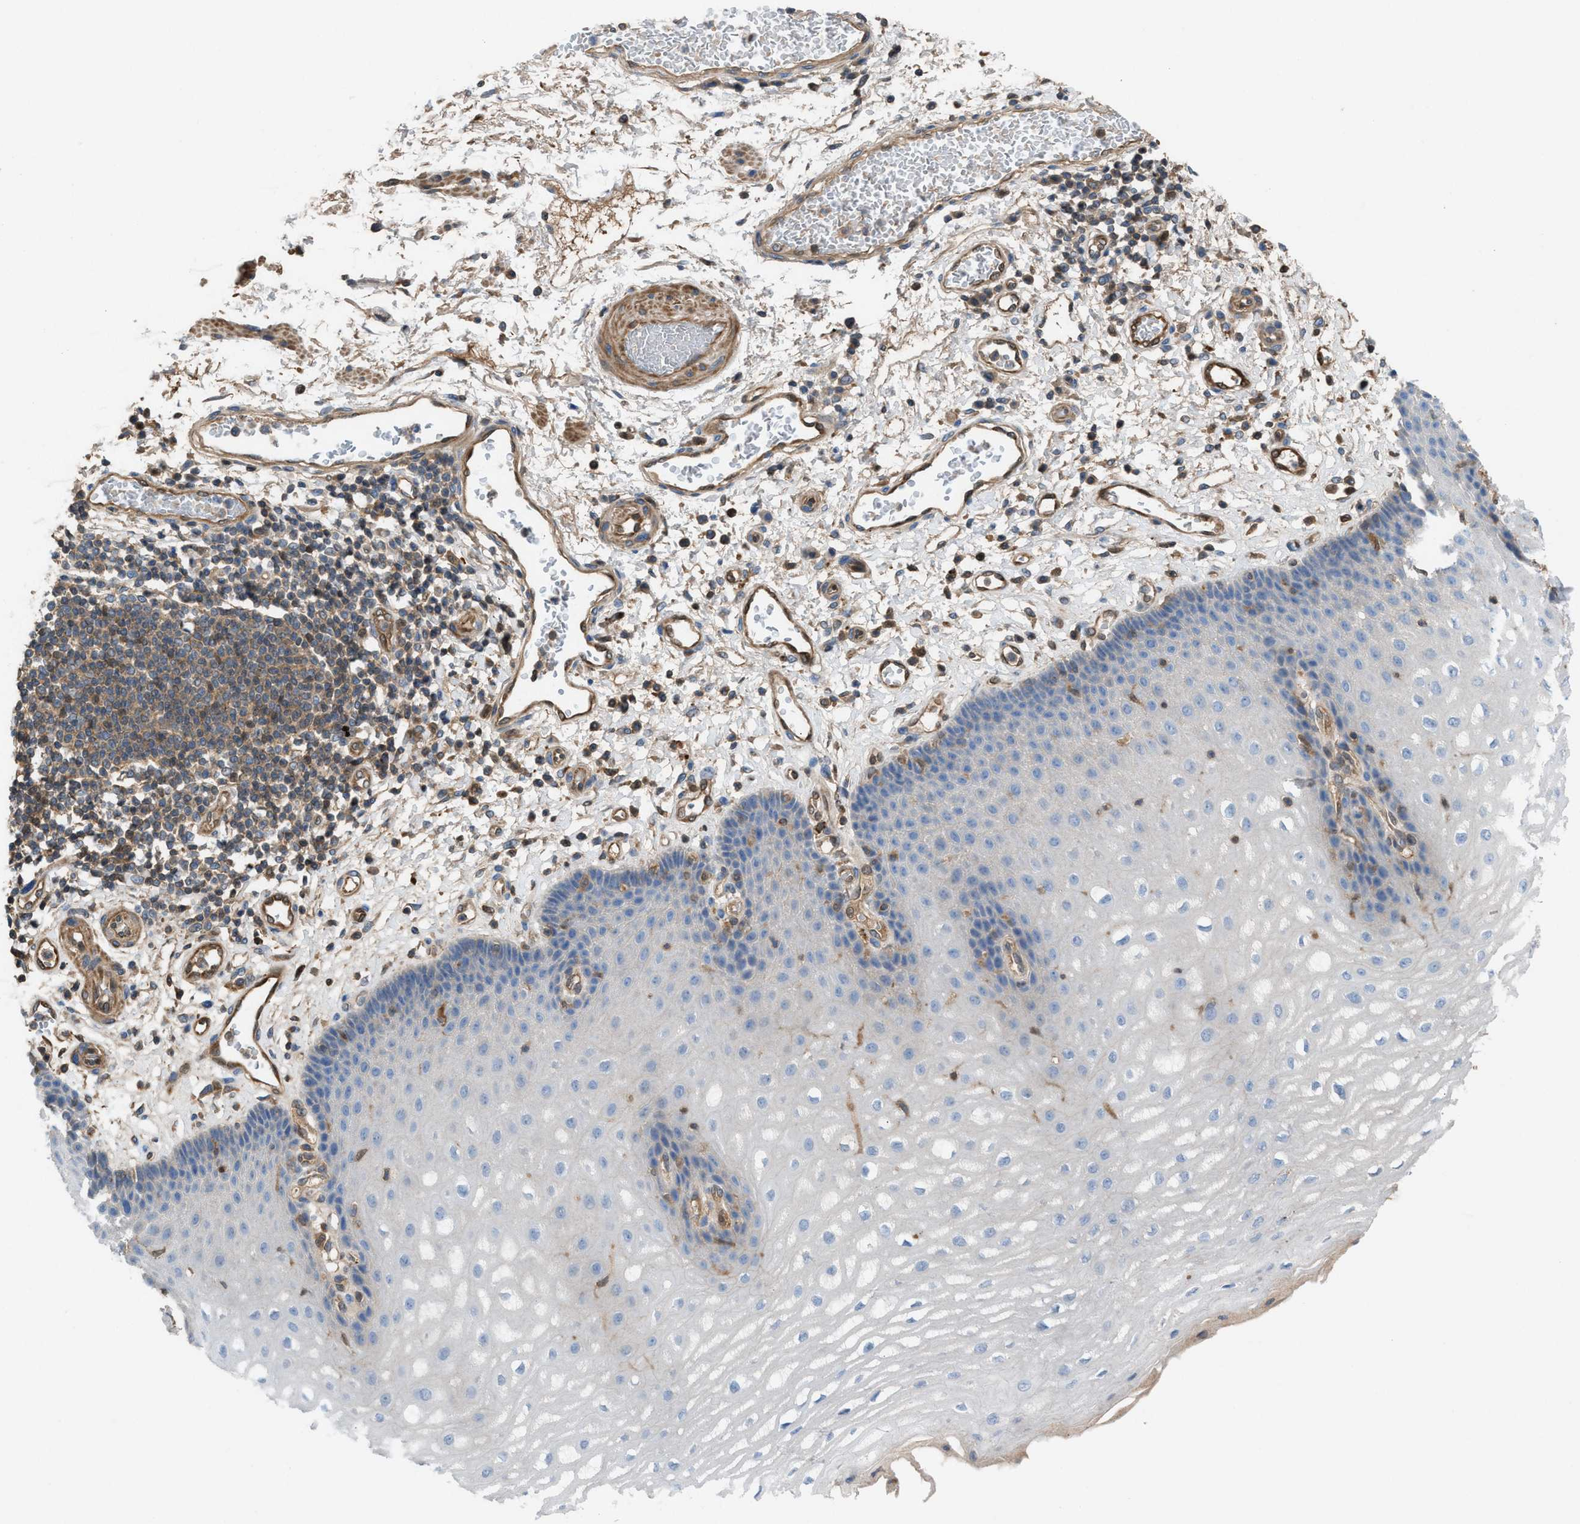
{"staining": {"intensity": "negative", "quantity": "none", "location": "none"}, "tissue": "esophagus", "cell_type": "Squamous epithelial cells", "image_type": "normal", "snomed": [{"axis": "morphology", "description": "Normal tissue, NOS"}, {"axis": "topography", "description": "Esophagus"}], "caption": "Protein analysis of unremarkable esophagus displays no significant staining in squamous epithelial cells. Brightfield microscopy of immunohistochemistry stained with DAB (3,3'-diaminobenzidine) (brown) and hematoxylin (blue), captured at high magnification.", "gene": "TPK1", "patient": {"sex": "male", "age": 54}}